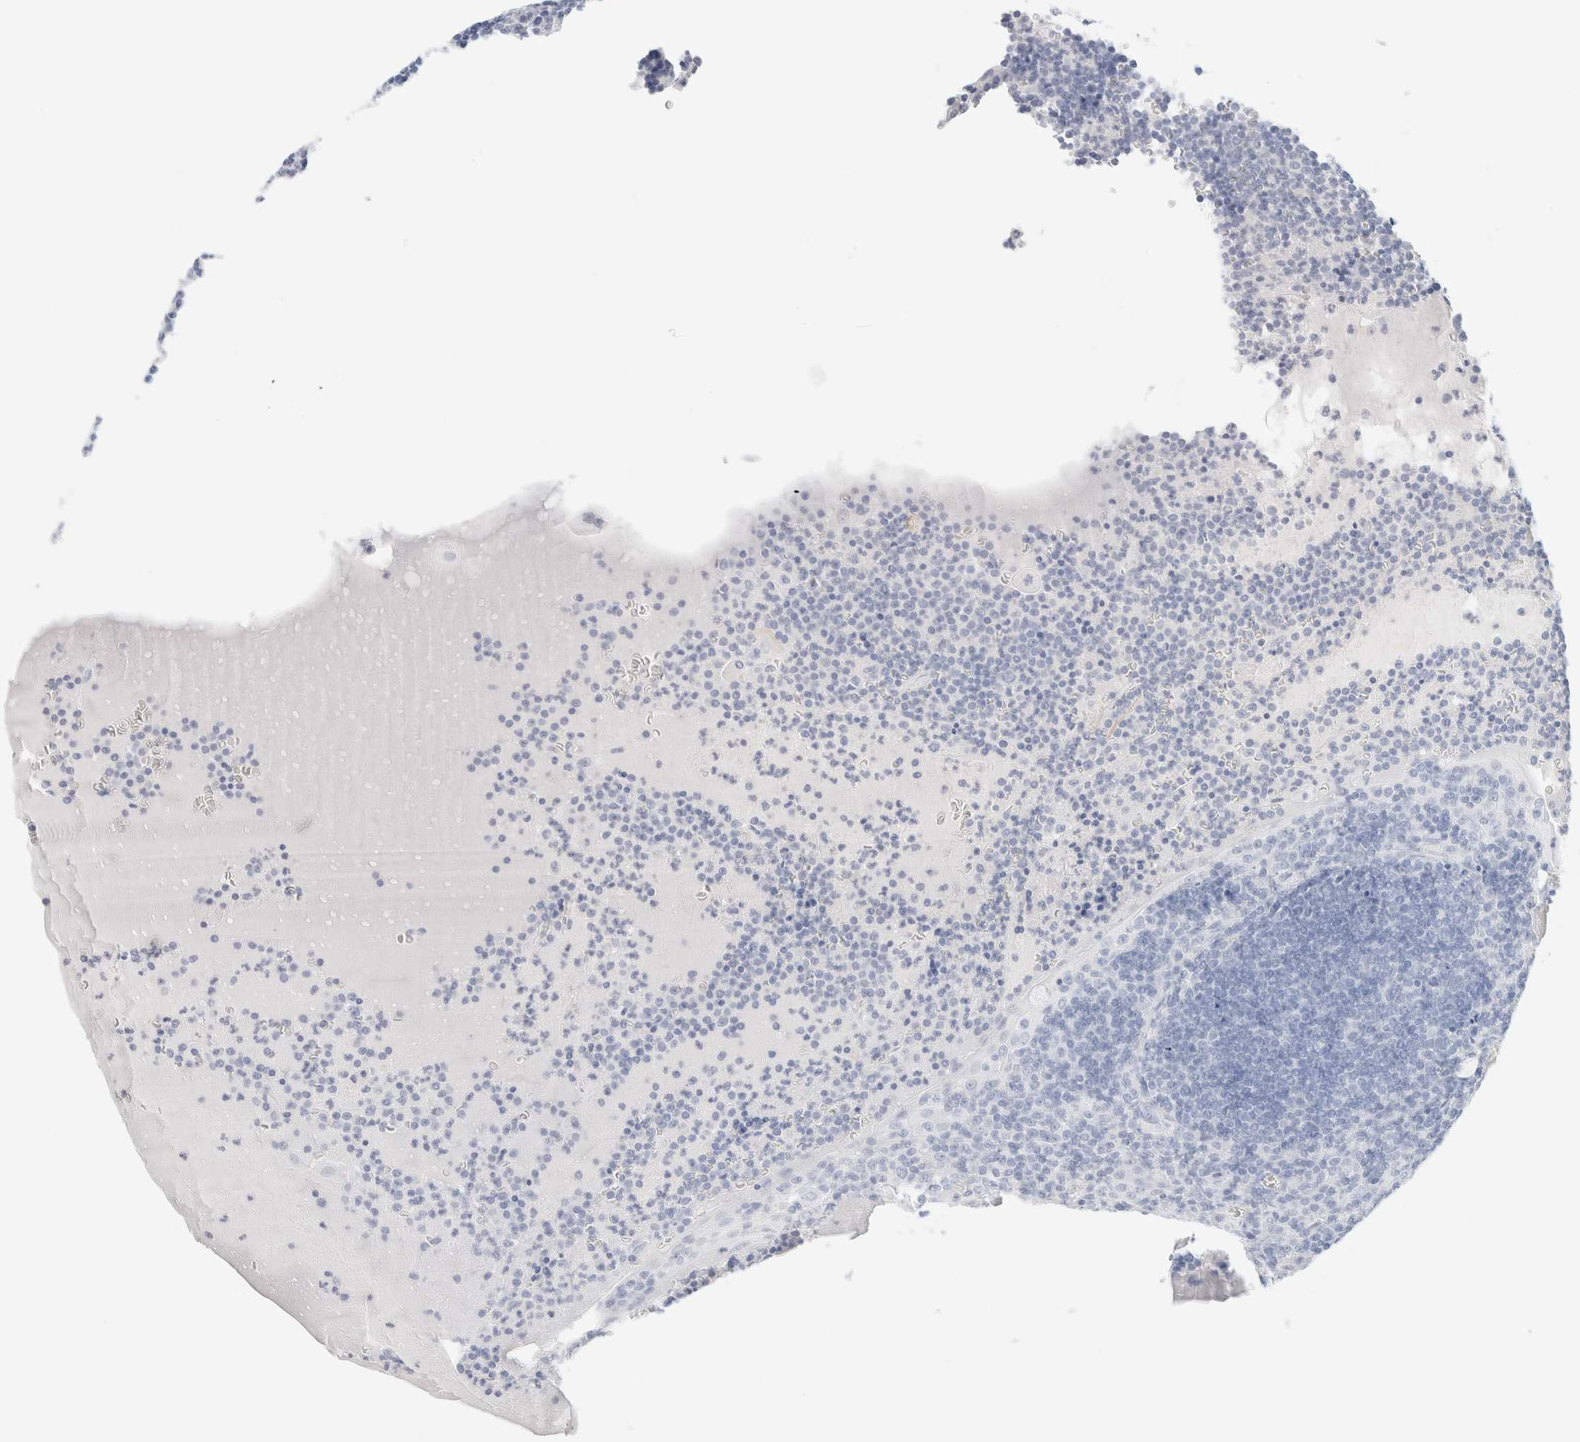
{"staining": {"intensity": "negative", "quantity": "none", "location": "none"}, "tissue": "tonsil", "cell_type": "Germinal center cells", "image_type": "normal", "snomed": [{"axis": "morphology", "description": "Normal tissue, NOS"}, {"axis": "topography", "description": "Tonsil"}], "caption": "IHC of benign tonsil demonstrates no staining in germinal center cells.", "gene": "DPYS", "patient": {"sex": "male", "age": 37}}